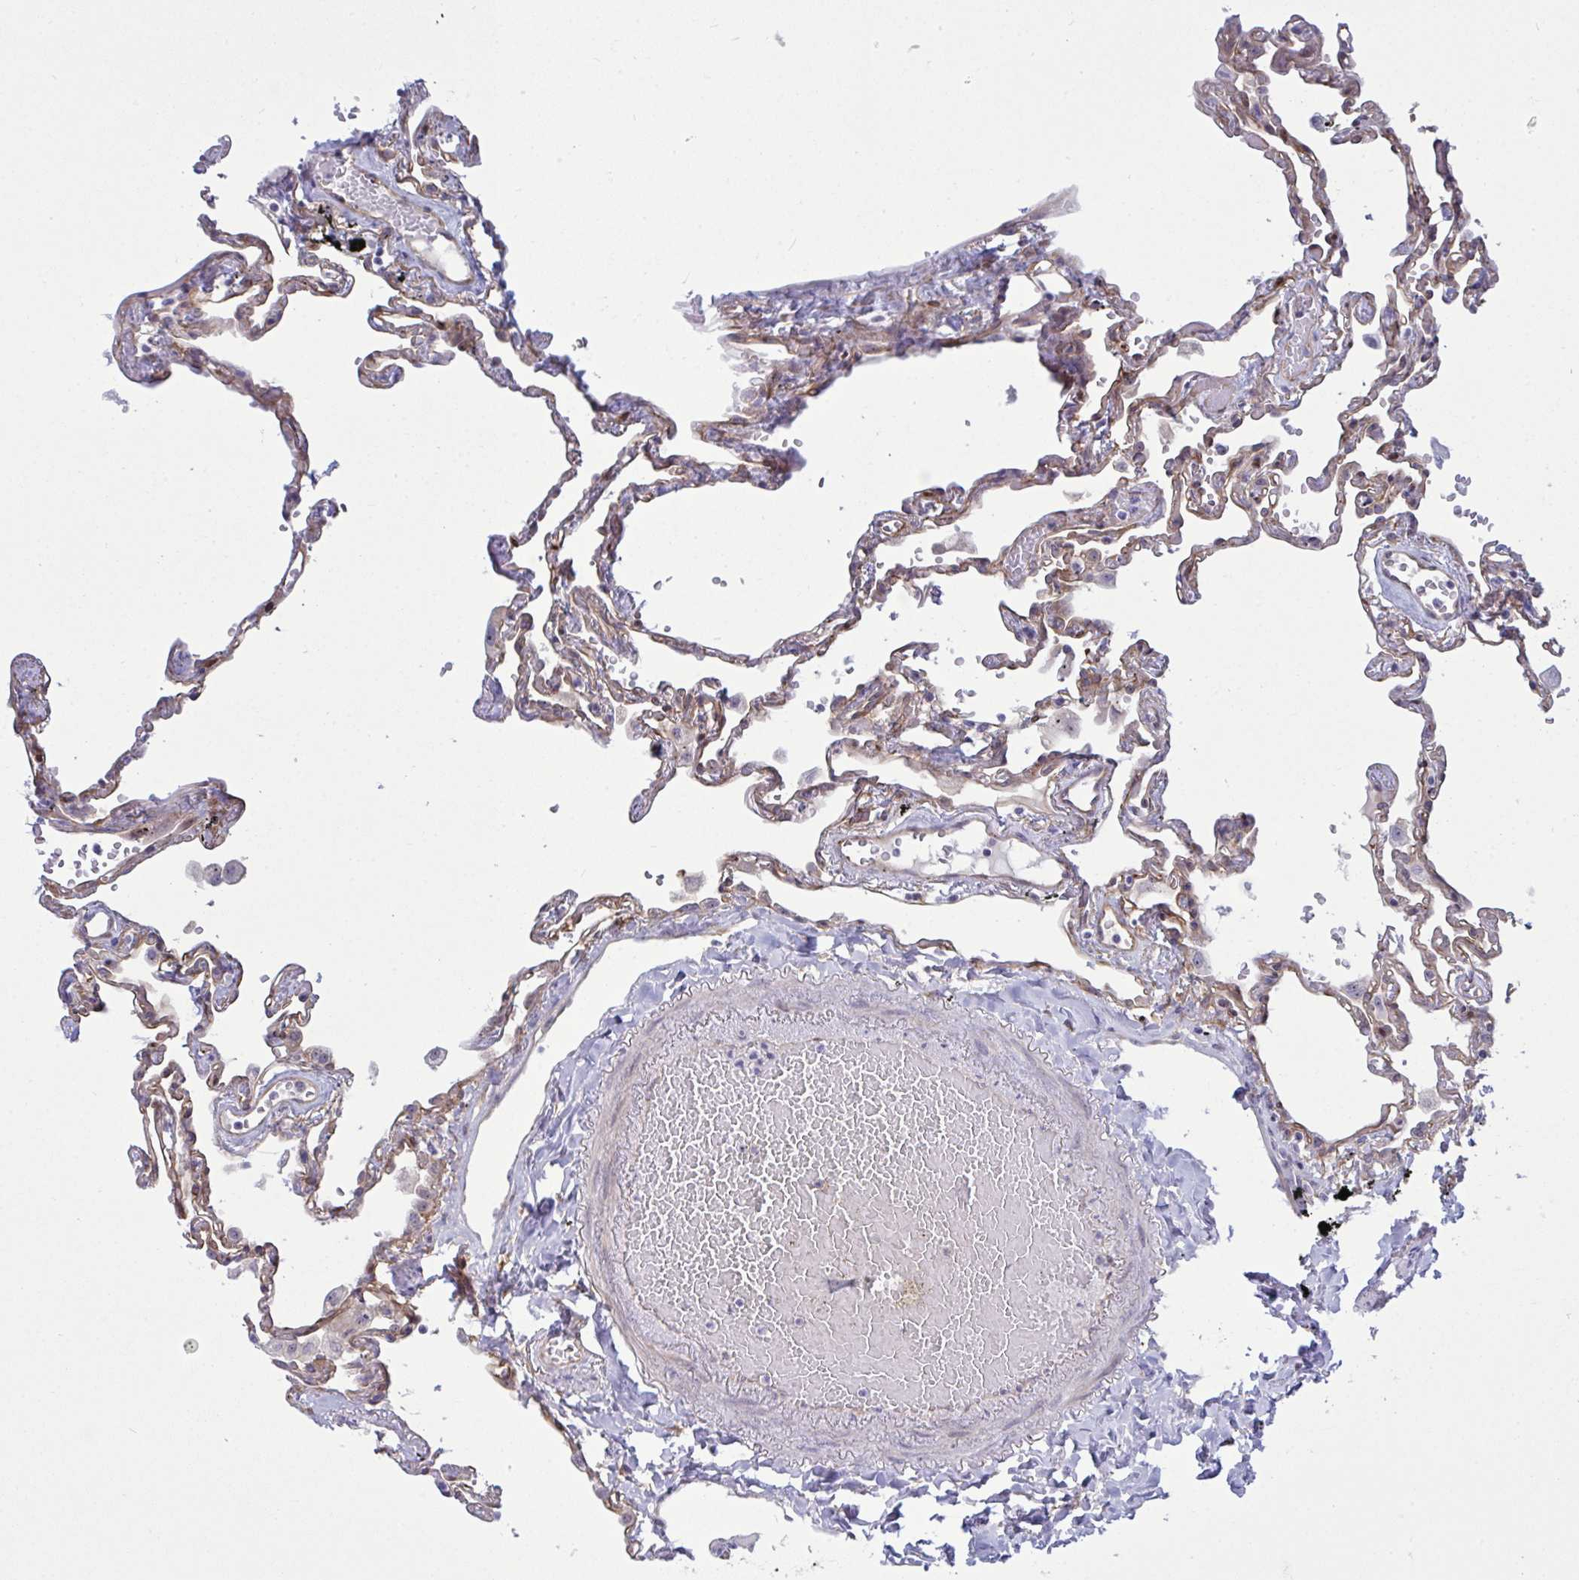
{"staining": {"intensity": "moderate", "quantity": ">75%", "location": "cytoplasmic/membranous"}, "tissue": "lung", "cell_type": "Alveolar cells", "image_type": "normal", "snomed": [{"axis": "morphology", "description": "Normal tissue, NOS"}, {"axis": "topography", "description": "Lung"}], "caption": "A photomicrograph of human lung stained for a protein displays moderate cytoplasmic/membranous brown staining in alveolar cells. The staining is performed using DAB brown chromogen to label protein expression. The nuclei are counter-stained blue using hematoxylin.", "gene": "PRRT4", "patient": {"sex": "female", "age": 67}}